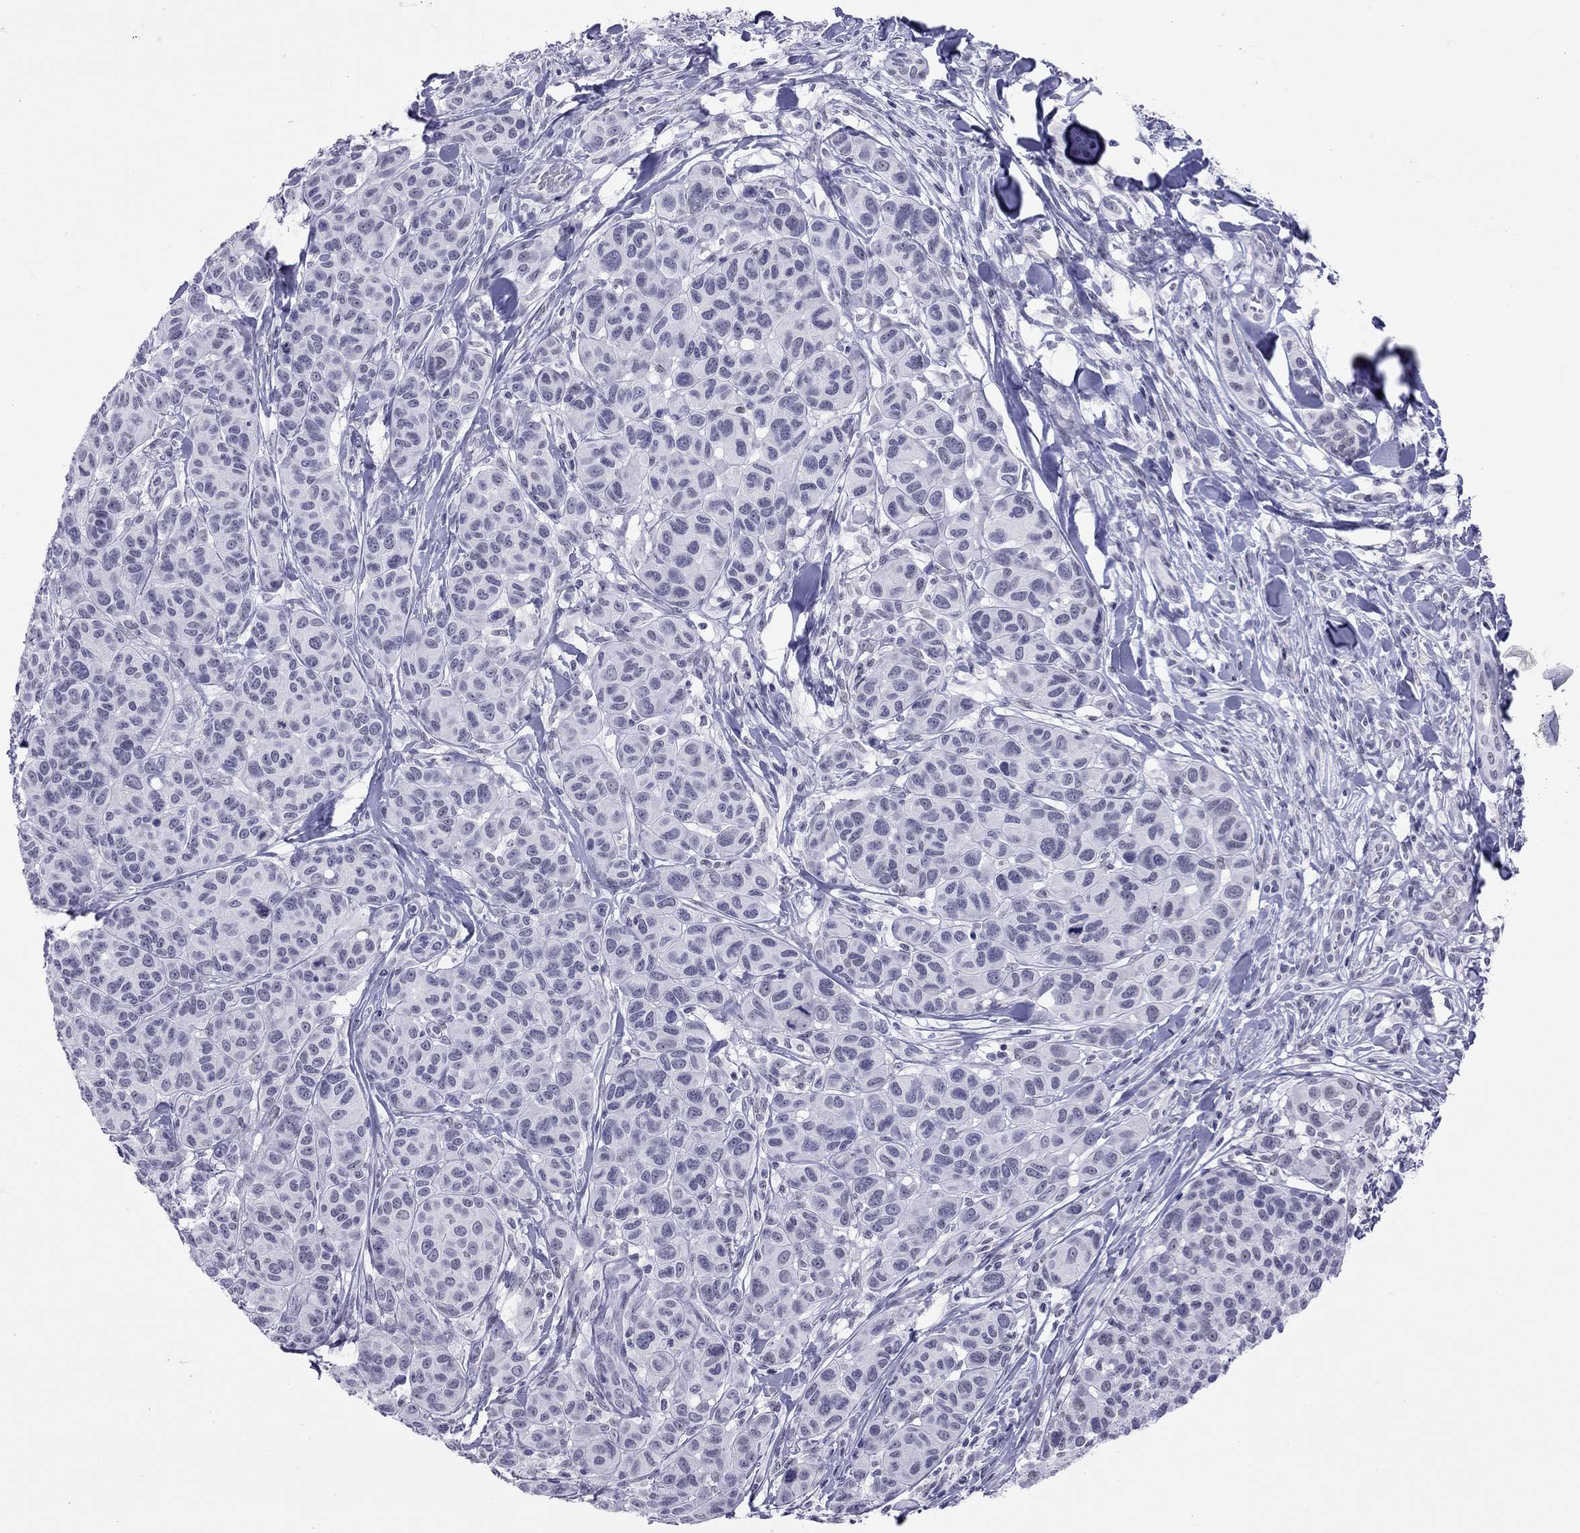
{"staining": {"intensity": "negative", "quantity": "none", "location": "none"}, "tissue": "melanoma", "cell_type": "Tumor cells", "image_type": "cancer", "snomed": [{"axis": "morphology", "description": "Malignant melanoma, NOS"}, {"axis": "topography", "description": "Skin"}], "caption": "A high-resolution image shows immunohistochemistry staining of malignant melanoma, which reveals no significant expression in tumor cells.", "gene": "JHY", "patient": {"sex": "male", "age": 79}}